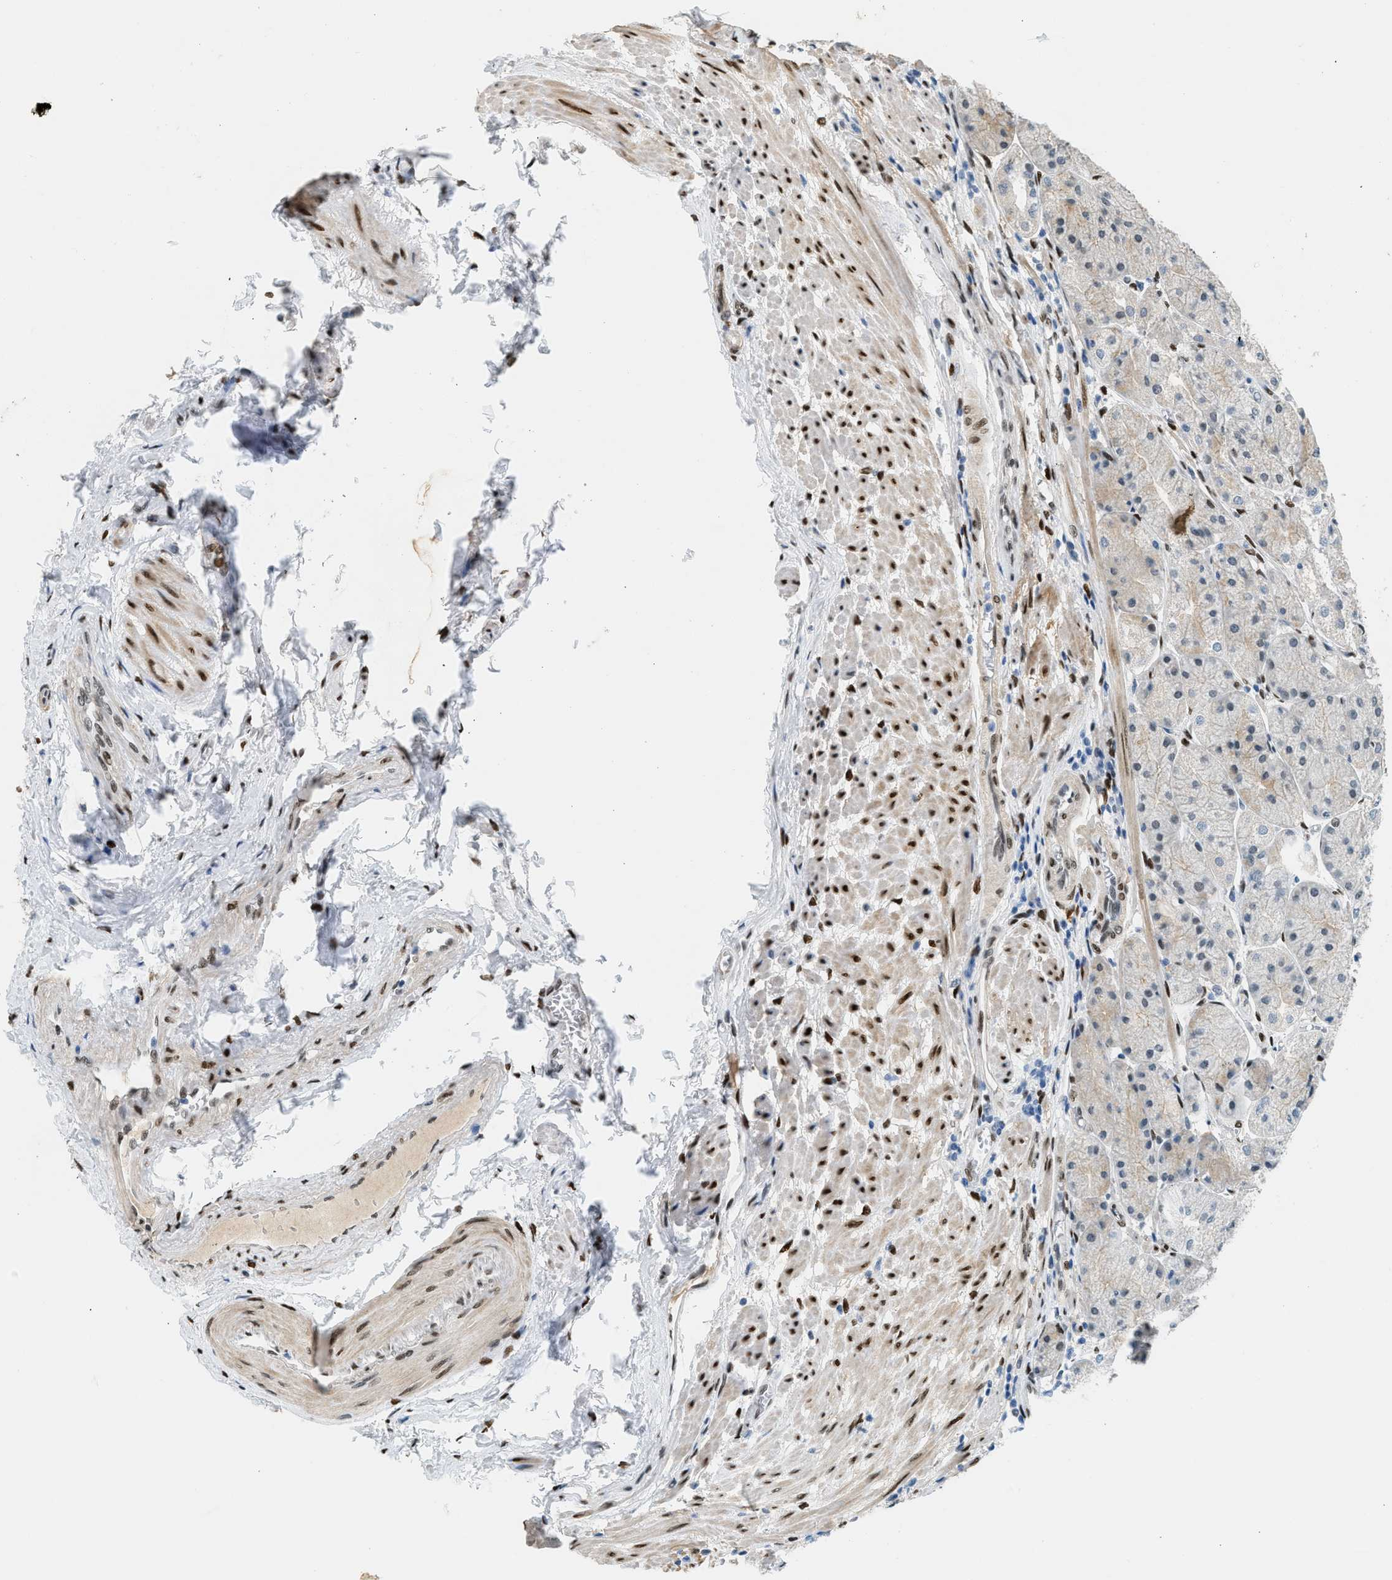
{"staining": {"intensity": "weak", "quantity": "<25%", "location": "nuclear"}, "tissue": "stomach", "cell_type": "Glandular cells", "image_type": "normal", "snomed": [{"axis": "morphology", "description": "Normal tissue, NOS"}, {"axis": "topography", "description": "Stomach, upper"}], "caption": "A high-resolution histopathology image shows immunohistochemistry staining of normal stomach, which demonstrates no significant expression in glandular cells.", "gene": "ZBTB20", "patient": {"sex": "male", "age": 72}}